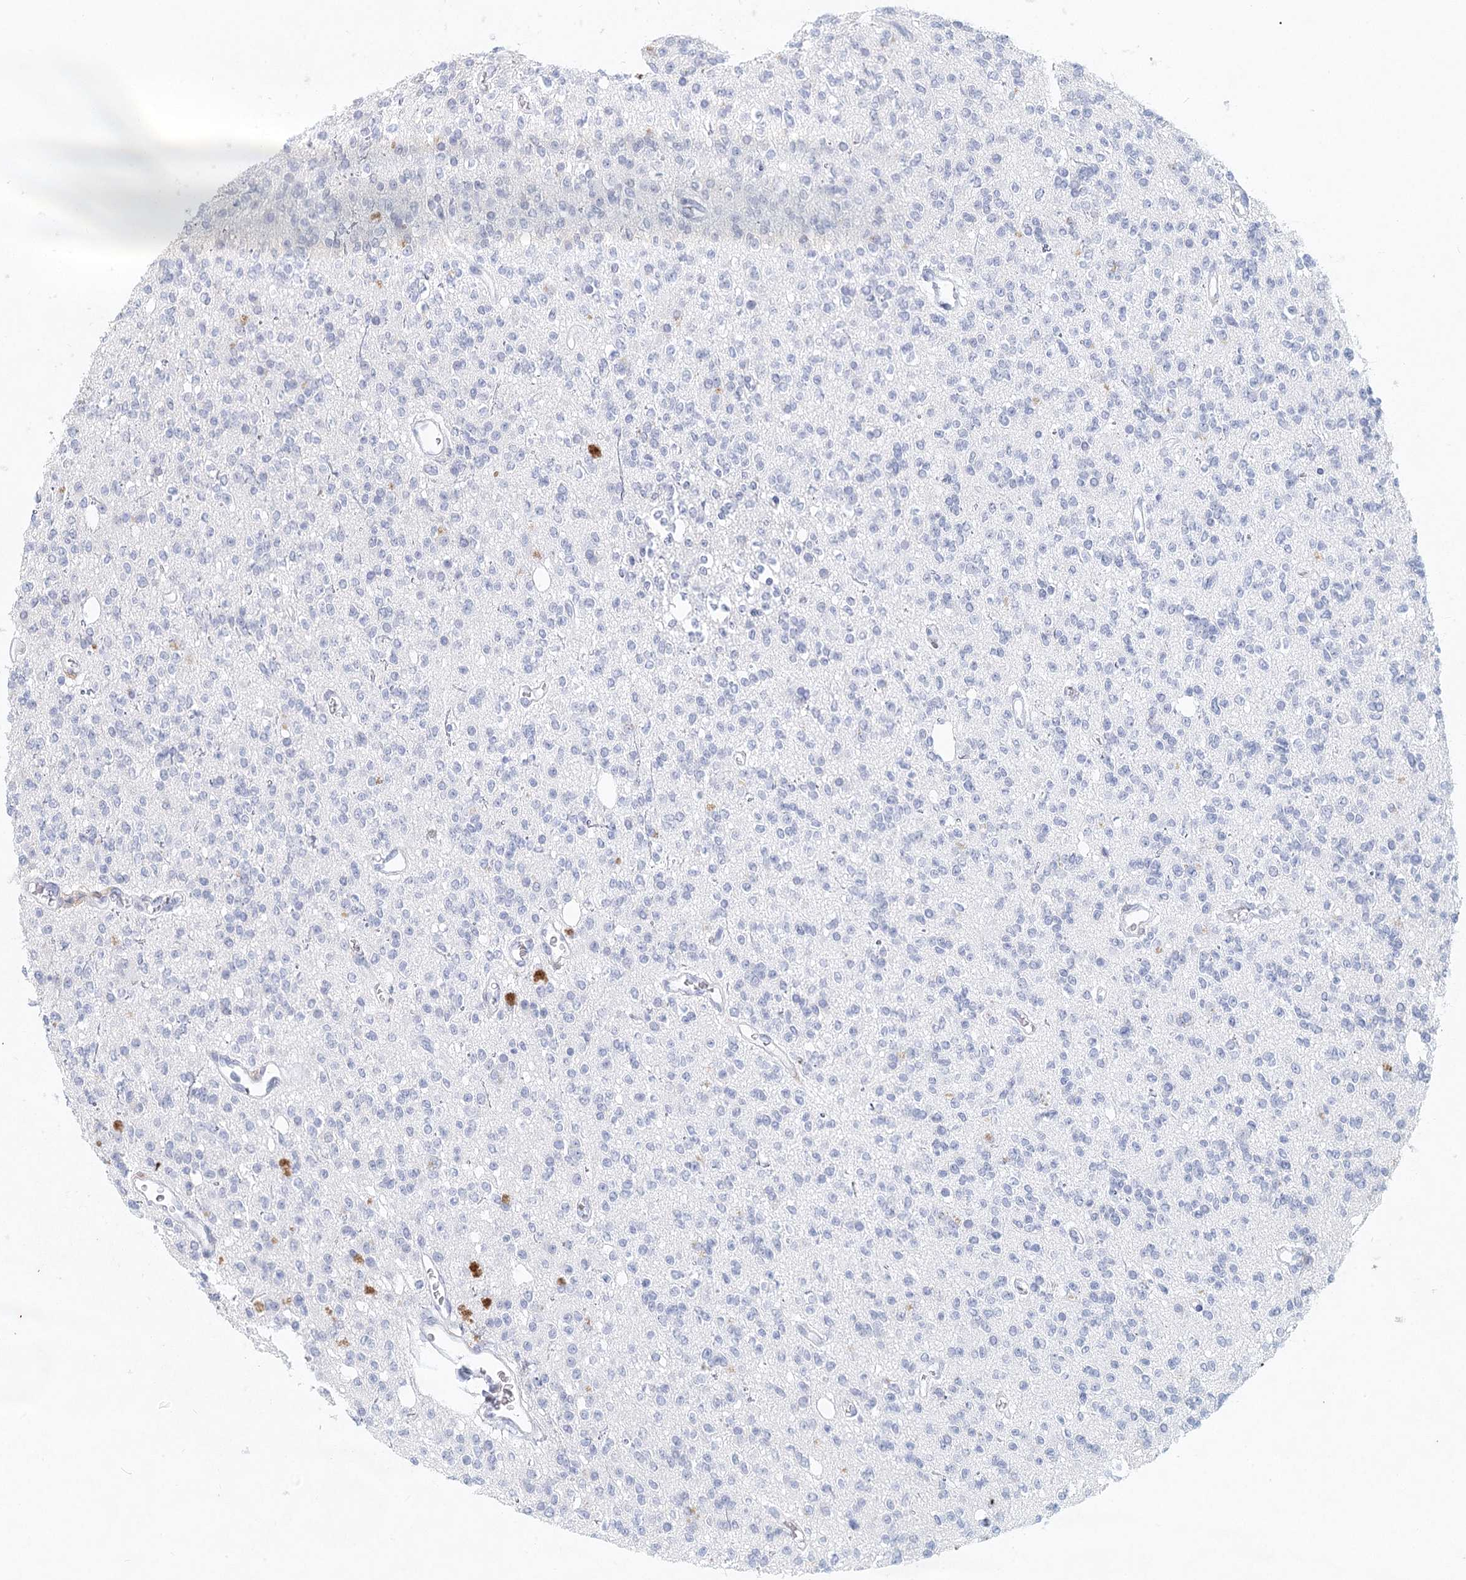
{"staining": {"intensity": "negative", "quantity": "none", "location": "none"}, "tissue": "glioma", "cell_type": "Tumor cells", "image_type": "cancer", "snomed": [{"axis": "morphology", "description": "Glioma, malignant, High grade"}, {"axis": "topography", "description": "Brain"}], "caption": "A histopathology image of human malignant glioma (high-grade) is negative for staining in tumor cells. (Stains: DAB (3,3'-diaminobenzidine) immunohistochemistry (IHC) with hematoxylin counter stain, Microscopy: brightfield microscopy at high magnification).", "gene": "ARSI", "patient": {"sex": "male", "age": 34}}